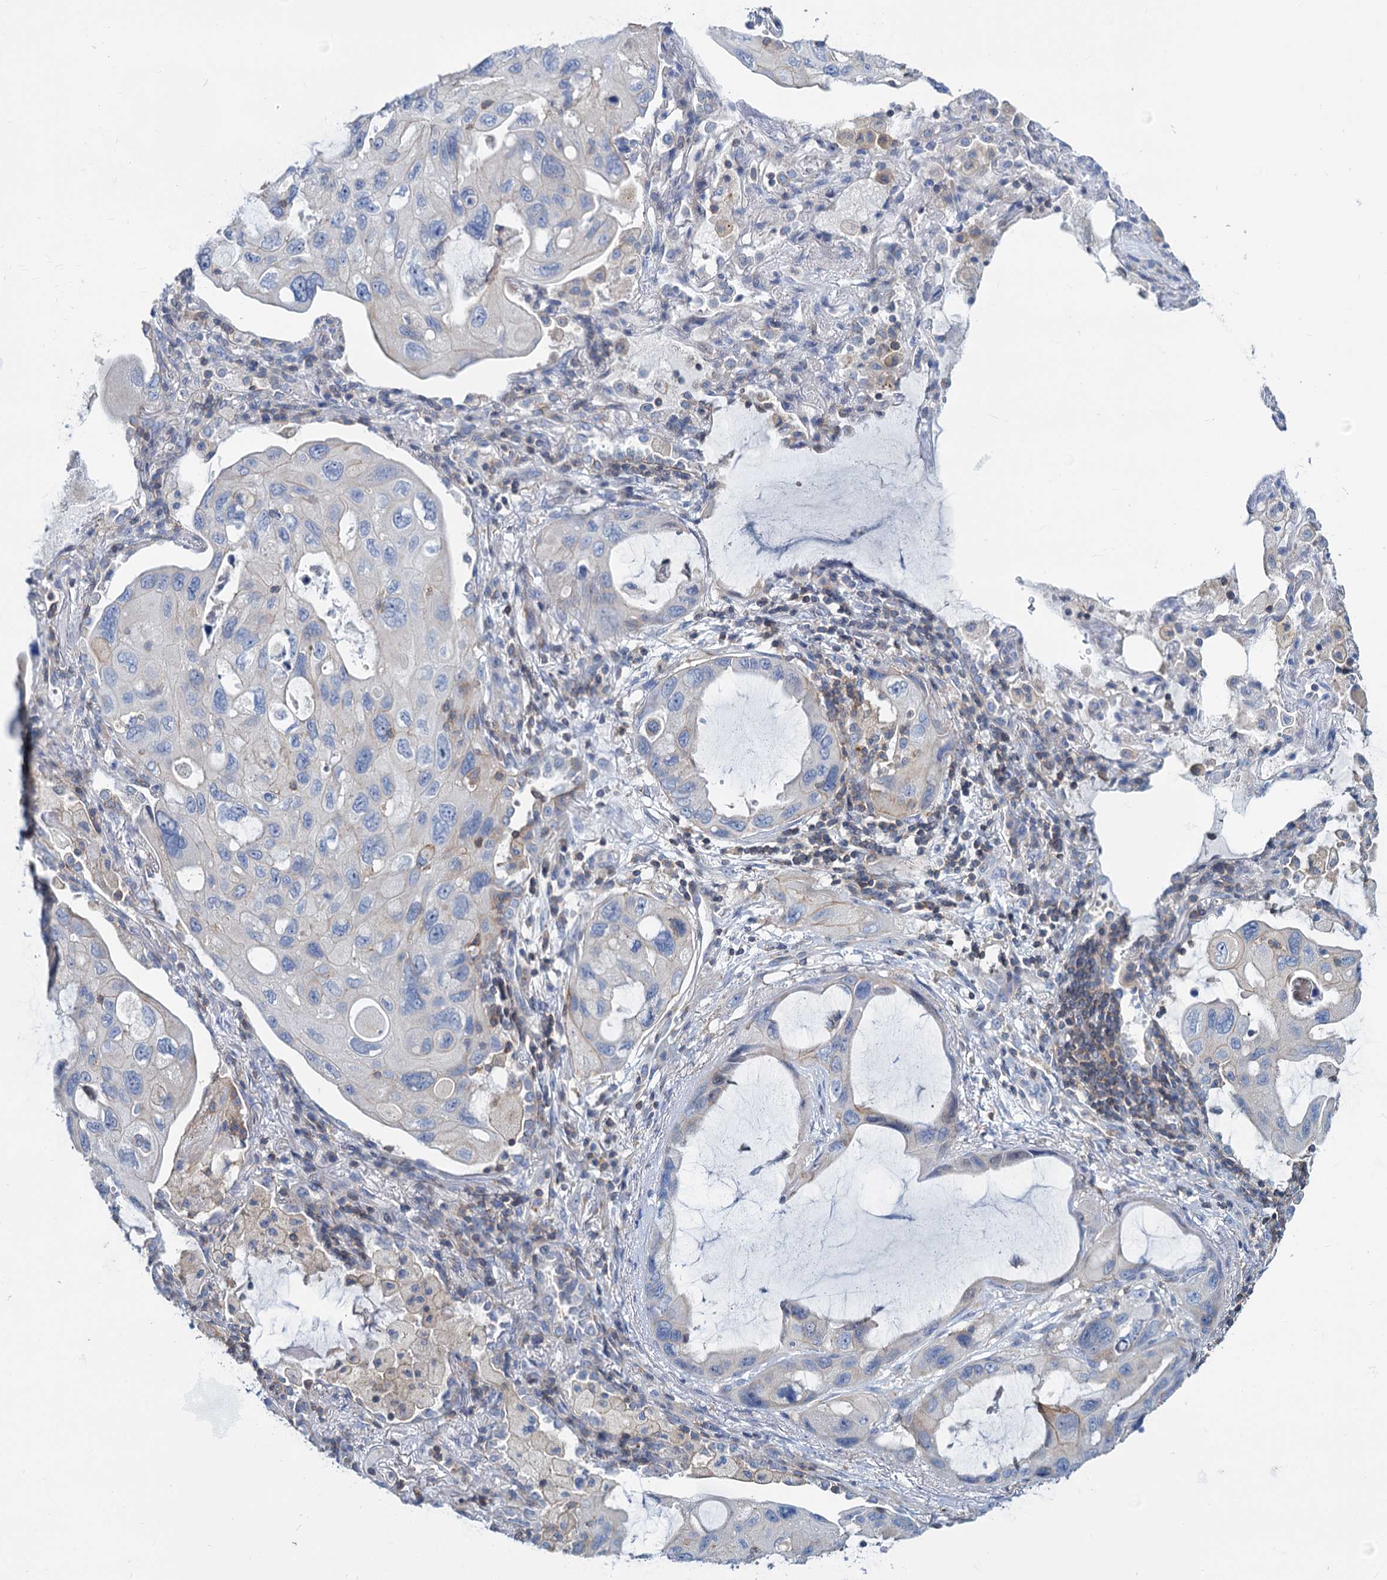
{"staining": {"intensity": "negative", "quantity": "none", "location": "none"}, "tissue": "lung cancer", "cell_type": "Tumor cells", "image_type": "cancer", "snomed": [{"axis": "morphology", "description": "Squamous cell carcinoma, NOS"}, {"axis": "topography", "description": "Lung"}], "caption": "Image shows no significant protein expression in tumor cells of squamous cell carcinoma (lung).", "gene": "LRCH4", "patient": {"sex": "female", "age": 73}}